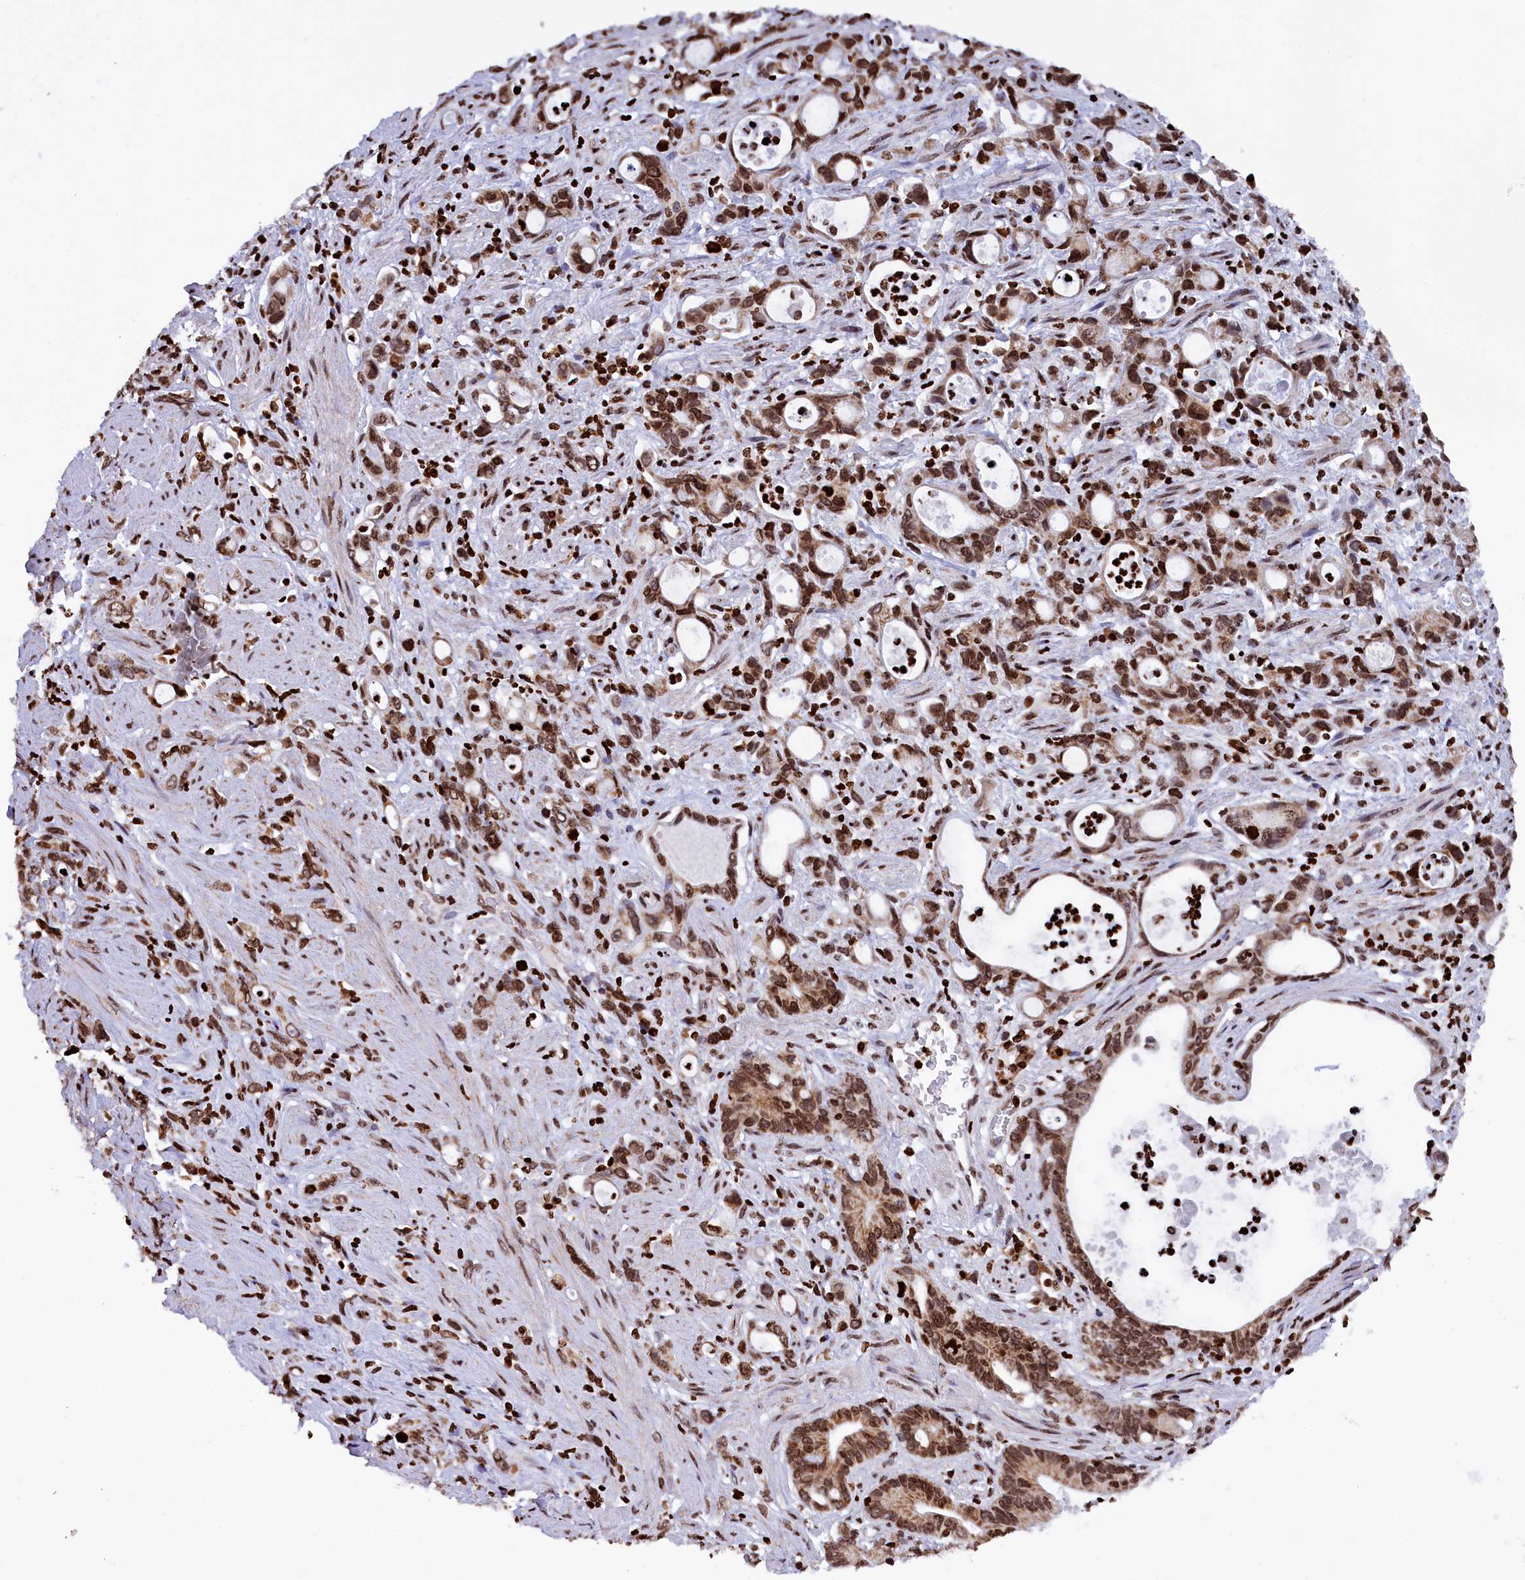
{"staining": {"intensity": "strong", "quantity": ">75%", "location": "nuclear"}, "tissue": "stomach cancer", "cell_type": "Tumor cells", "image_type": "cancer", "snomed": [{"axis": "morphology", "description": "Adenocarcinoma, NOS"}, {"axis": "topography", "description": "Stomach, lower"}], "caption": "Immunohistochemistry histopathology image of adenocarcinoma (stomach) stained for a protein (brown), which demonstrates high levels of strong nuclear expression in about >75% of tumor cells.", "gene": "TIMM29", "patient": {"sex": "female", "age": 43}}